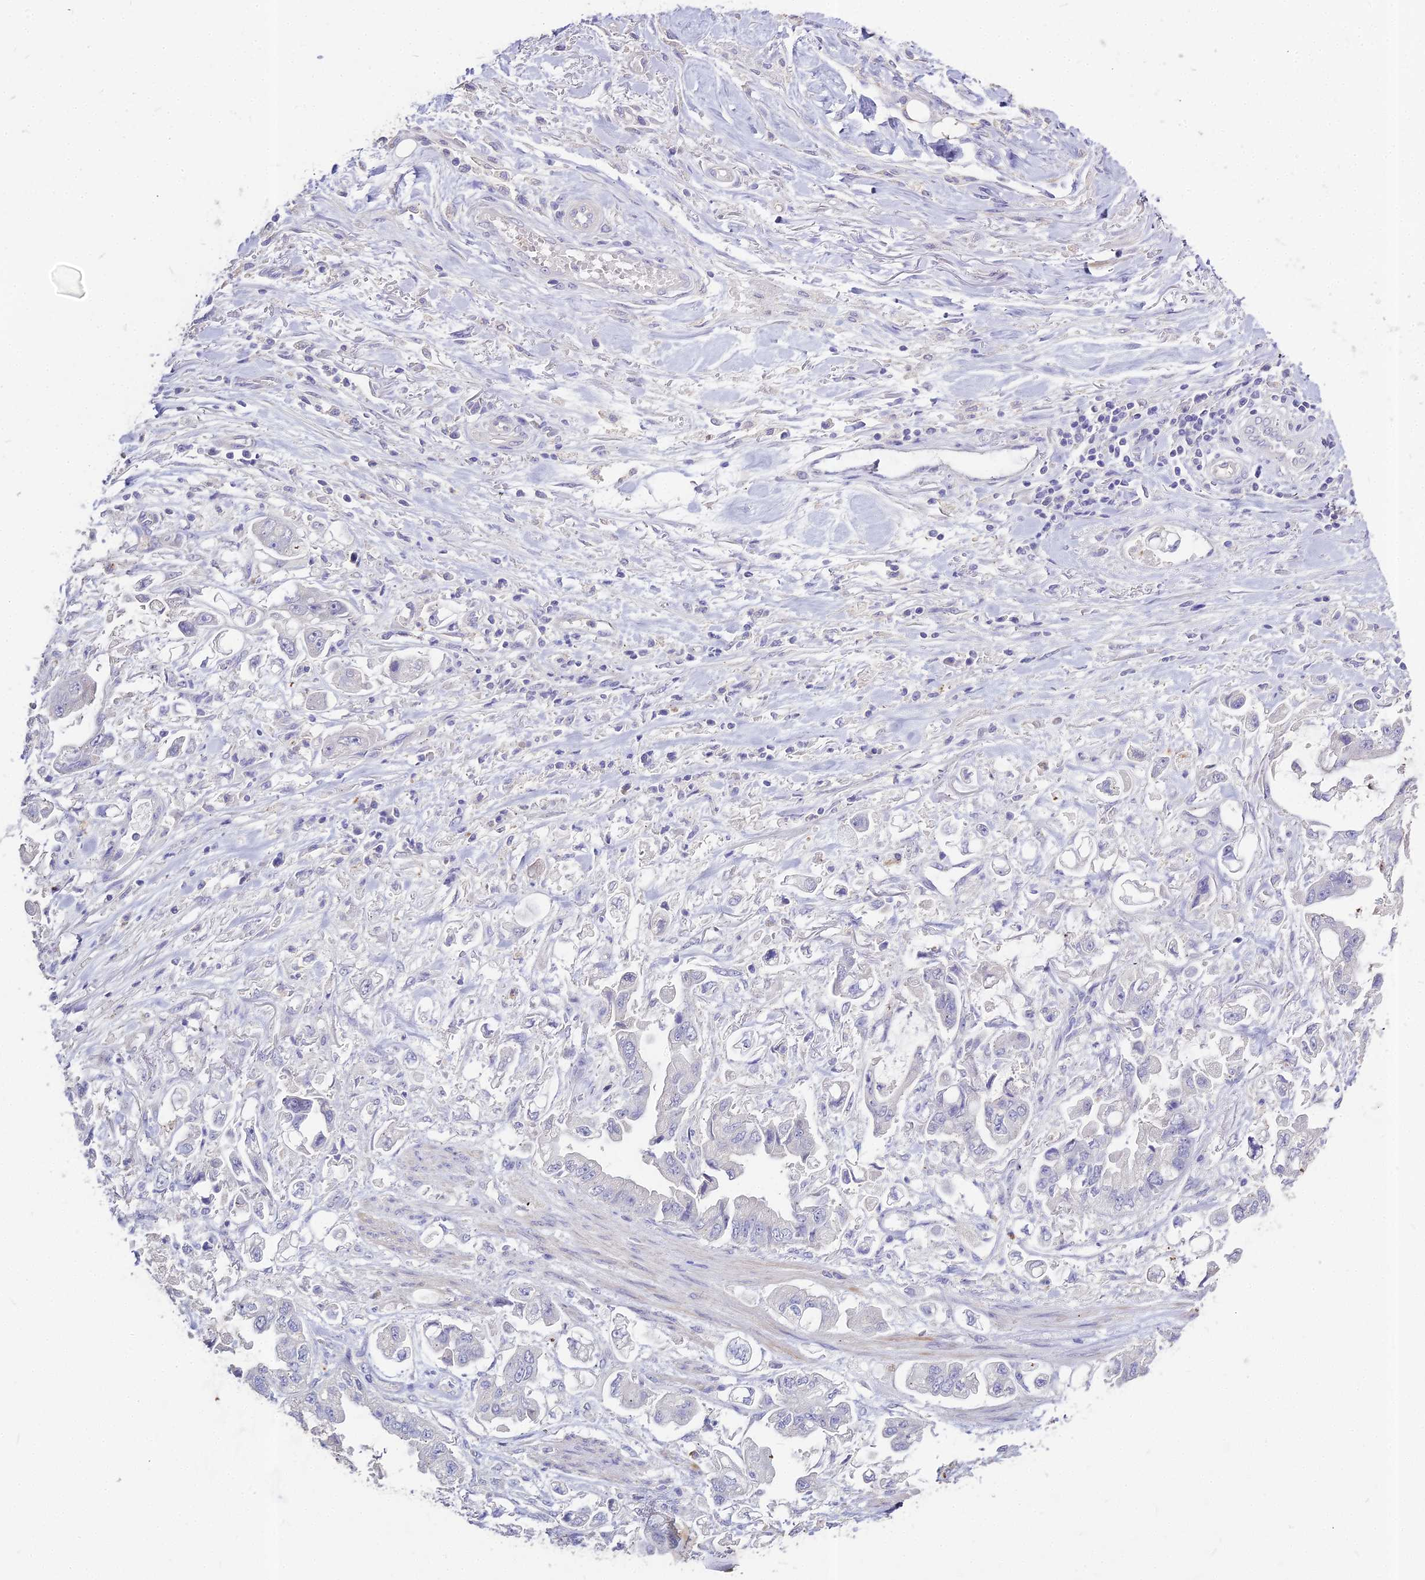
{"staining": {"intensity": "negative", "quantity": "none", "location": "none"}, "tissue": "stomach cancer", "cell_type": "Tumor cells", "image_type": "cancer", "snomed": [{"axis": "morphology", "description": "Adenocarcinoma, NOS"}, {"axis": "topography", "description": "Stomach"}], "caption": "DAB immunohistochemical staining of stomach adenocarcinoma exhibits no significant expression in tumor cells. The staining is performed using DAB brown chromogen with nuclei counter-stained in using hematoxylin.", "gene": "GLYAT", "patient": {"sex": "male", "age": 62}}